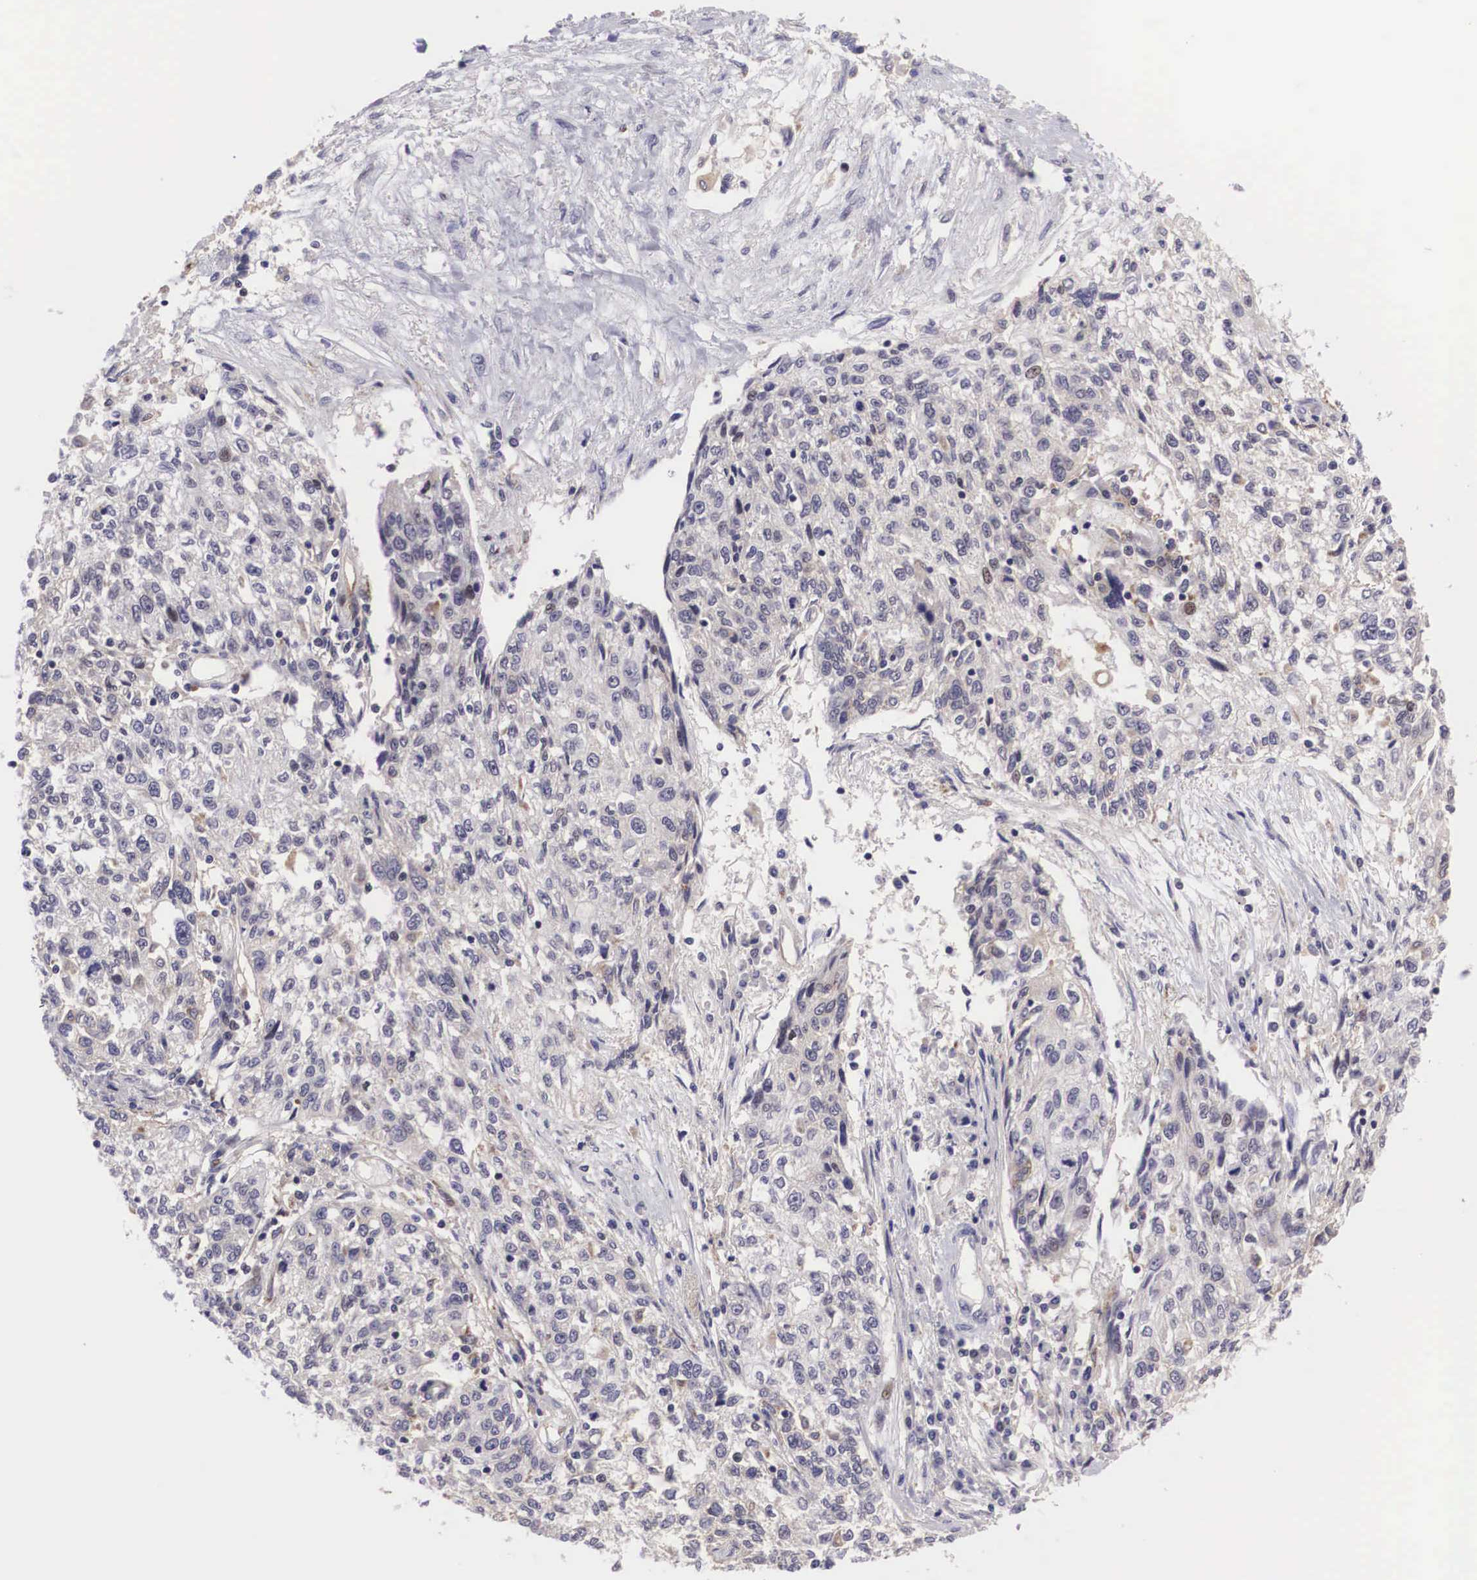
{"staining": {"intensity": "weak", "quantity": "<25%", "location": "cytoplasmic/membranous"}, "tissue": "cervical cancer", "cell_type": "Tumor cells", "image_type": "cancer", "snomed": [{"axis": "morphology", "description": "Squamous cell carcinoma, NOS"}, {"axis": "topography", "description": "Cervix"}], "caption": "High magnification brightfield microscopy of cervical cancer (squamous cell carcinoma) stained with DAB (brown) and counterstained with hematoxylin (blue): tumor cells show no significant expression.", "gene": "EMID1", "patient": {"sex": "female", "age": 57}}